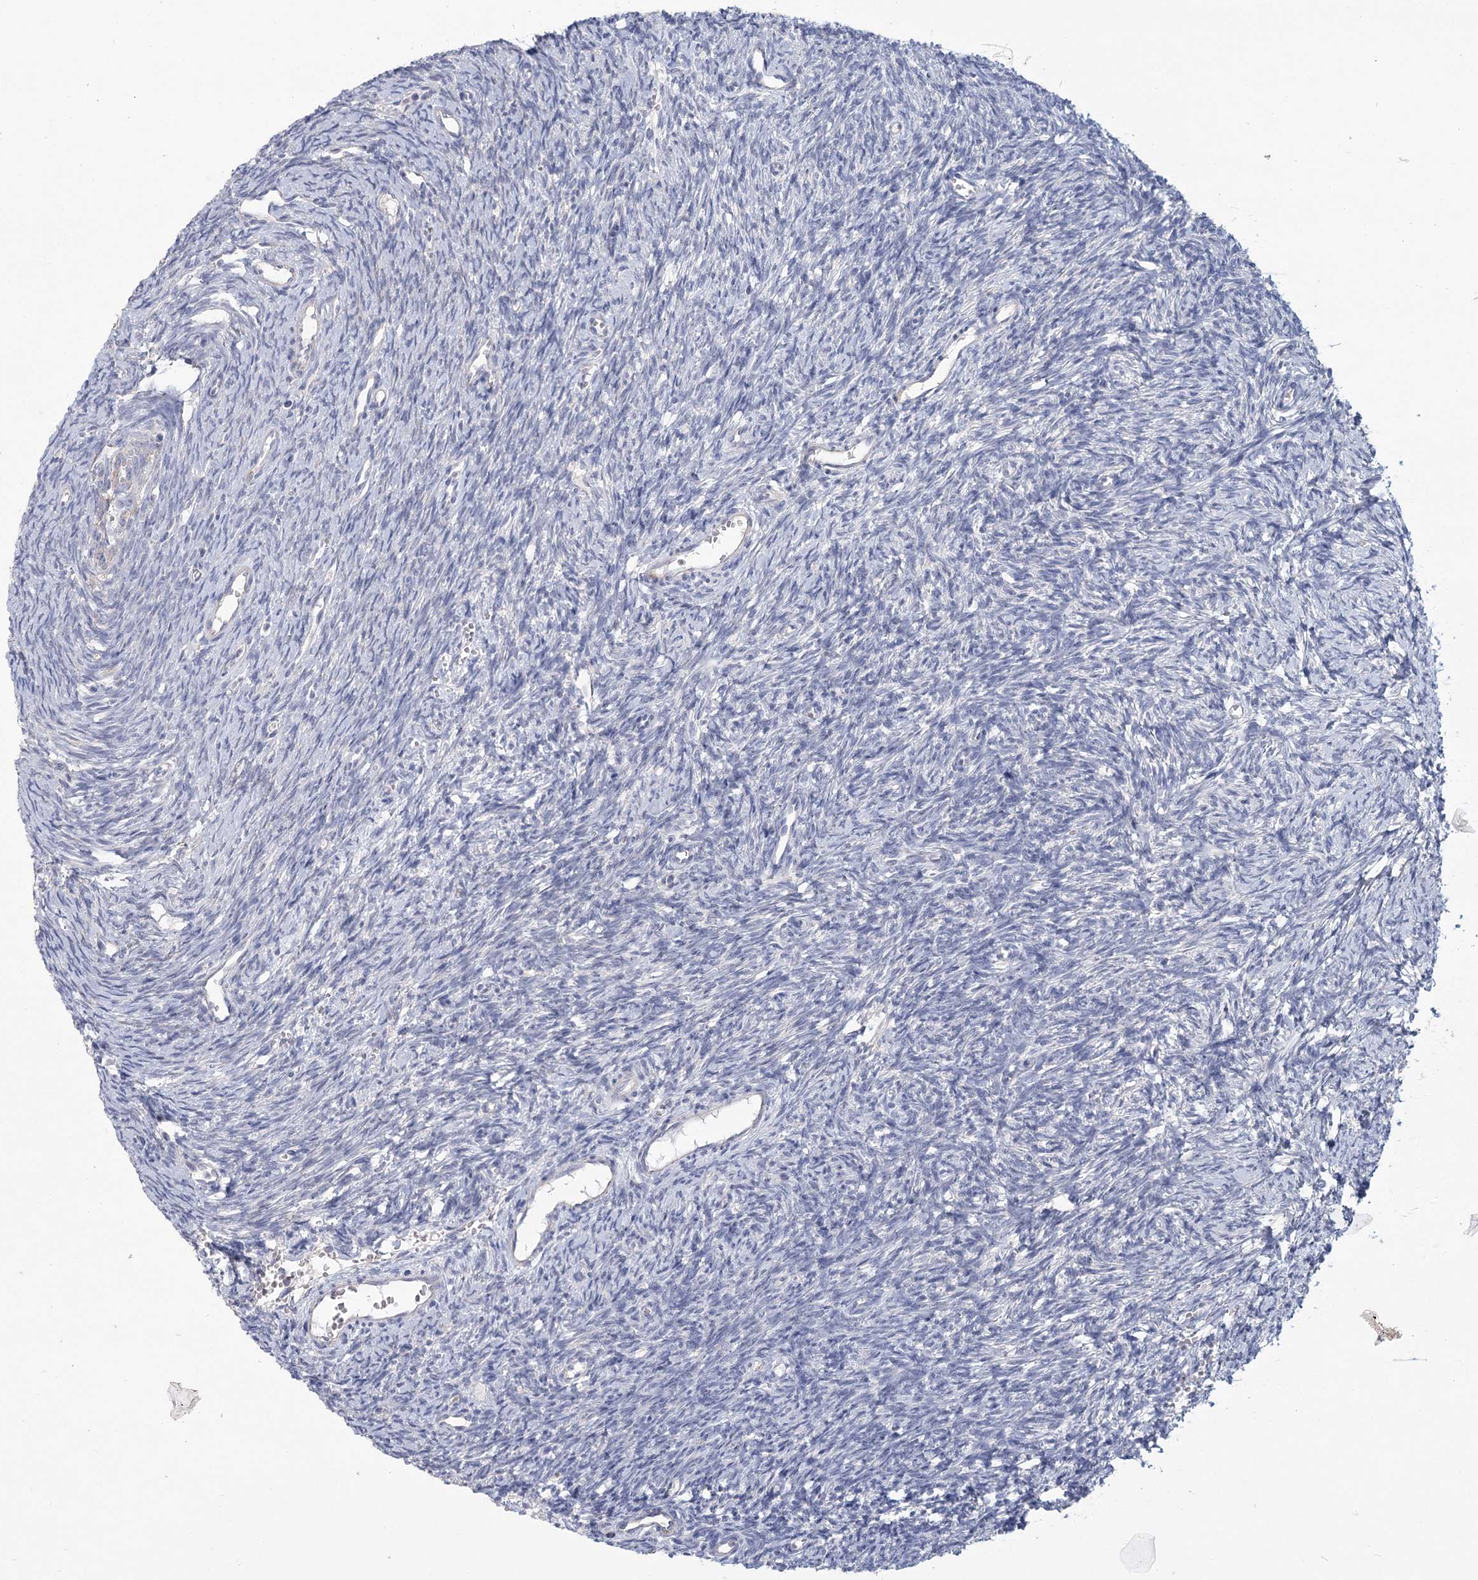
{"staining": {"intensity": "negative", "quantity": "none", "location": "none"}, "tissue": "ovary", "cell_type": "Ovarian stroma cells", "image_type": "normal", "snomed": [{"axis": "morphology", "description": "Normal tissue, NOS"}, {"axis": "topography", "description": "Ovary"}], "caption": "High magnification brightfield microscopy of benign ovary stained with DAB (brown) and counterstained with hematoxylin (blue): ovarian stroma cells show no significant staining. (Brightfield microscopy of DAB immunohistochemistry (IHC) at high magnification).", "gene": "CNTLN", "patient": {"sex": "female", "age": 39}}